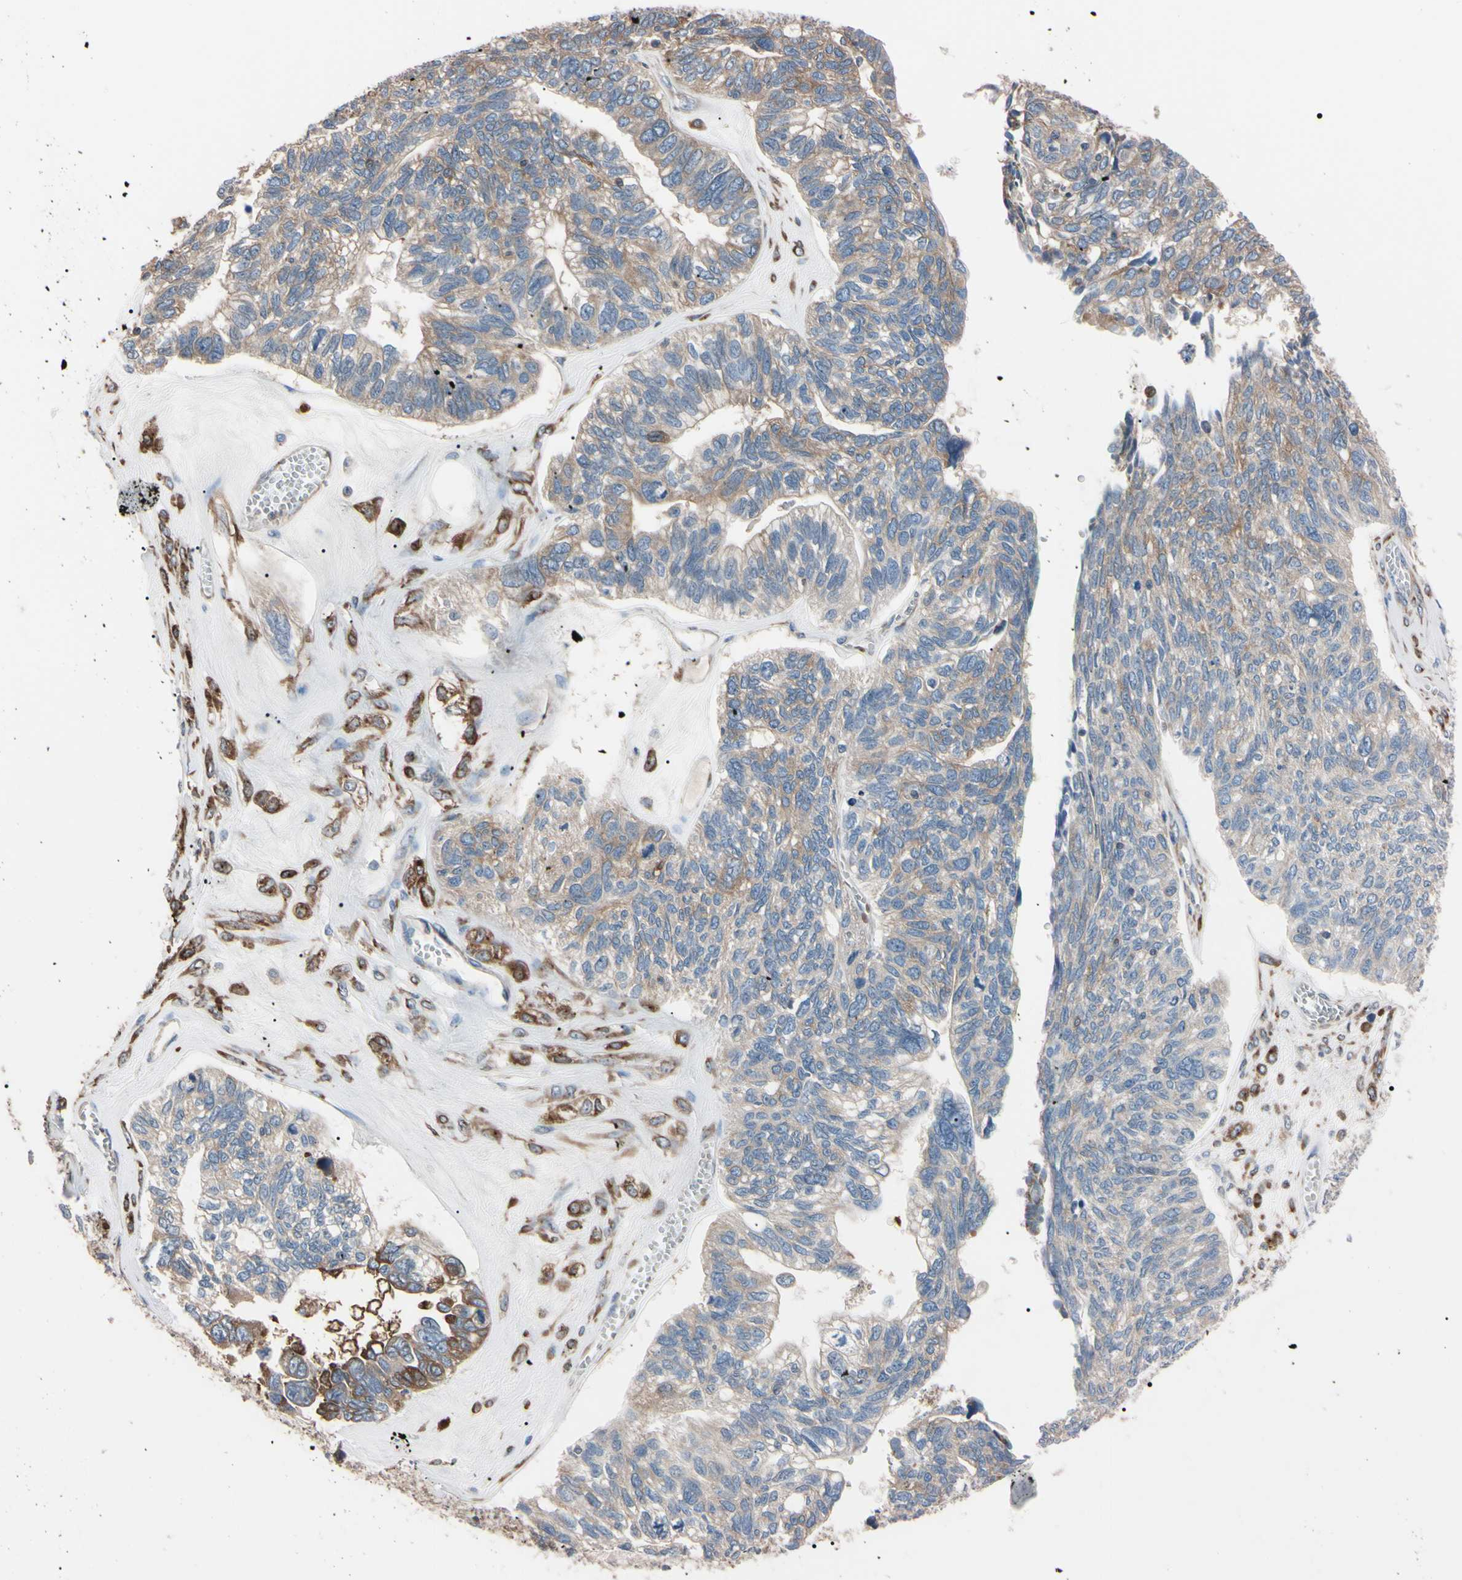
{"staining": {"intensity": "weak", "quantity": ">75%", "location": "cytoplasmic/membranous"}, "tissue": "ovarian cancer", "cell_type": "Tumor cells", "image_type": "cancer", "snomed": [{"axis": "morphology", "description": "Cystadenocarcinoma, serous, NOS"}, {"axis": "topography", "description": "Ovary"}], "caption": "Serous cystadenocarcinoma (ovarian) tissue demonstrates weak cytoplasmic/membranous staining in approximately >75% of tumor cells, visualized by immunohistochemistry.", "gene": "PRKACA", "patient": {"sex": "female", "age": 79}}